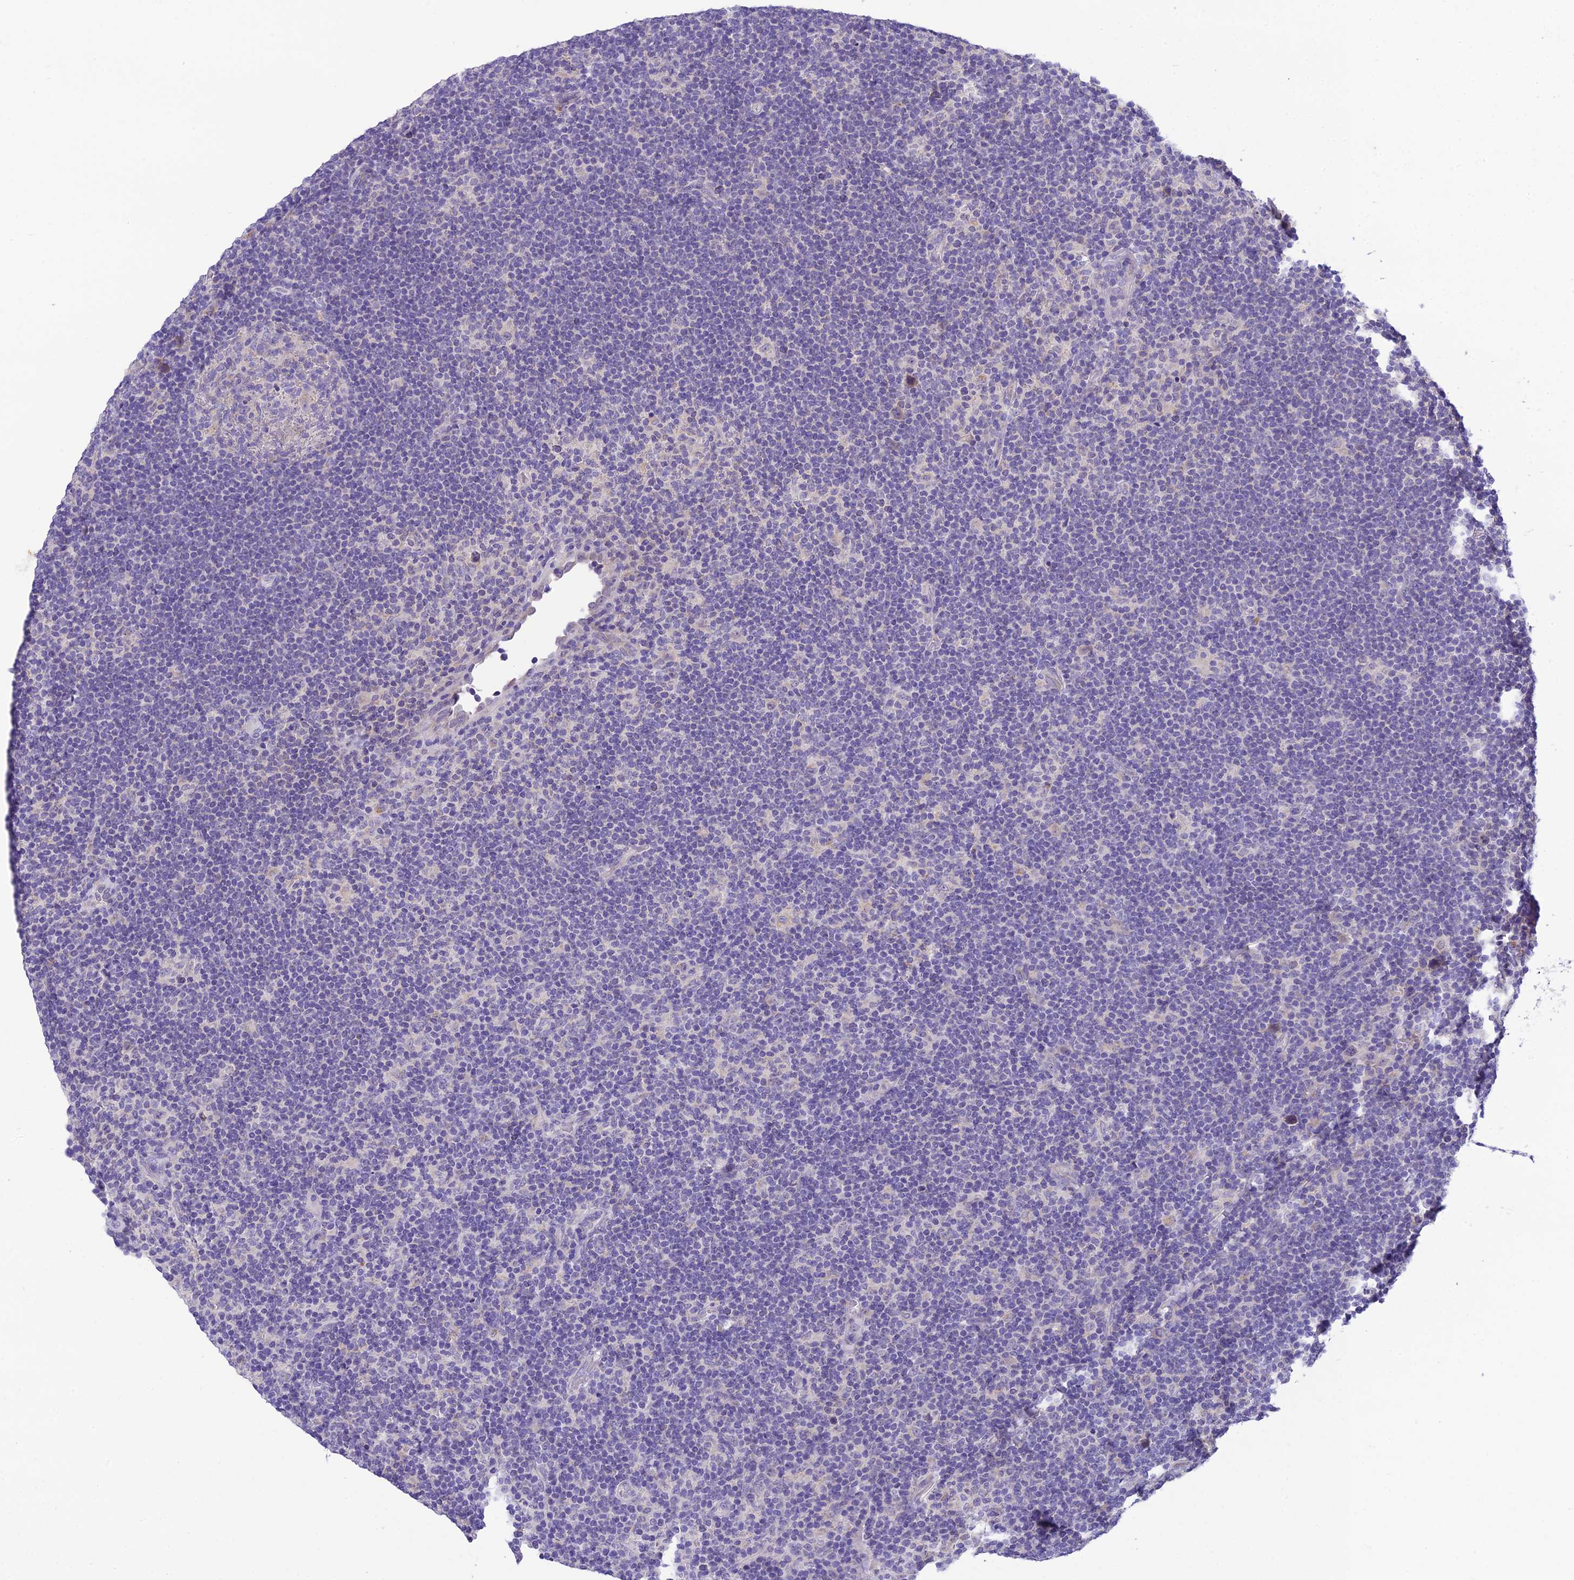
{"staining": {"intensity": "negative", "quantity": "none", "location": "none"}, "tissue": "lymphoma", "cell_type": "Tumor cells", "image_type": "cancer", "snomed": [{"axis": "morphology", "description": "Hodgkin's disease, NOS"}, {"axis": "topography", "description": "Lymph node"}], "caption": "Tumor cells show no significant staining in lymphoma. (DAB immunohistochemistry (IHC) with hematoxylin counter stain).", "gene": "MIIP", "patient": {"sex": "female", "age": 57}}